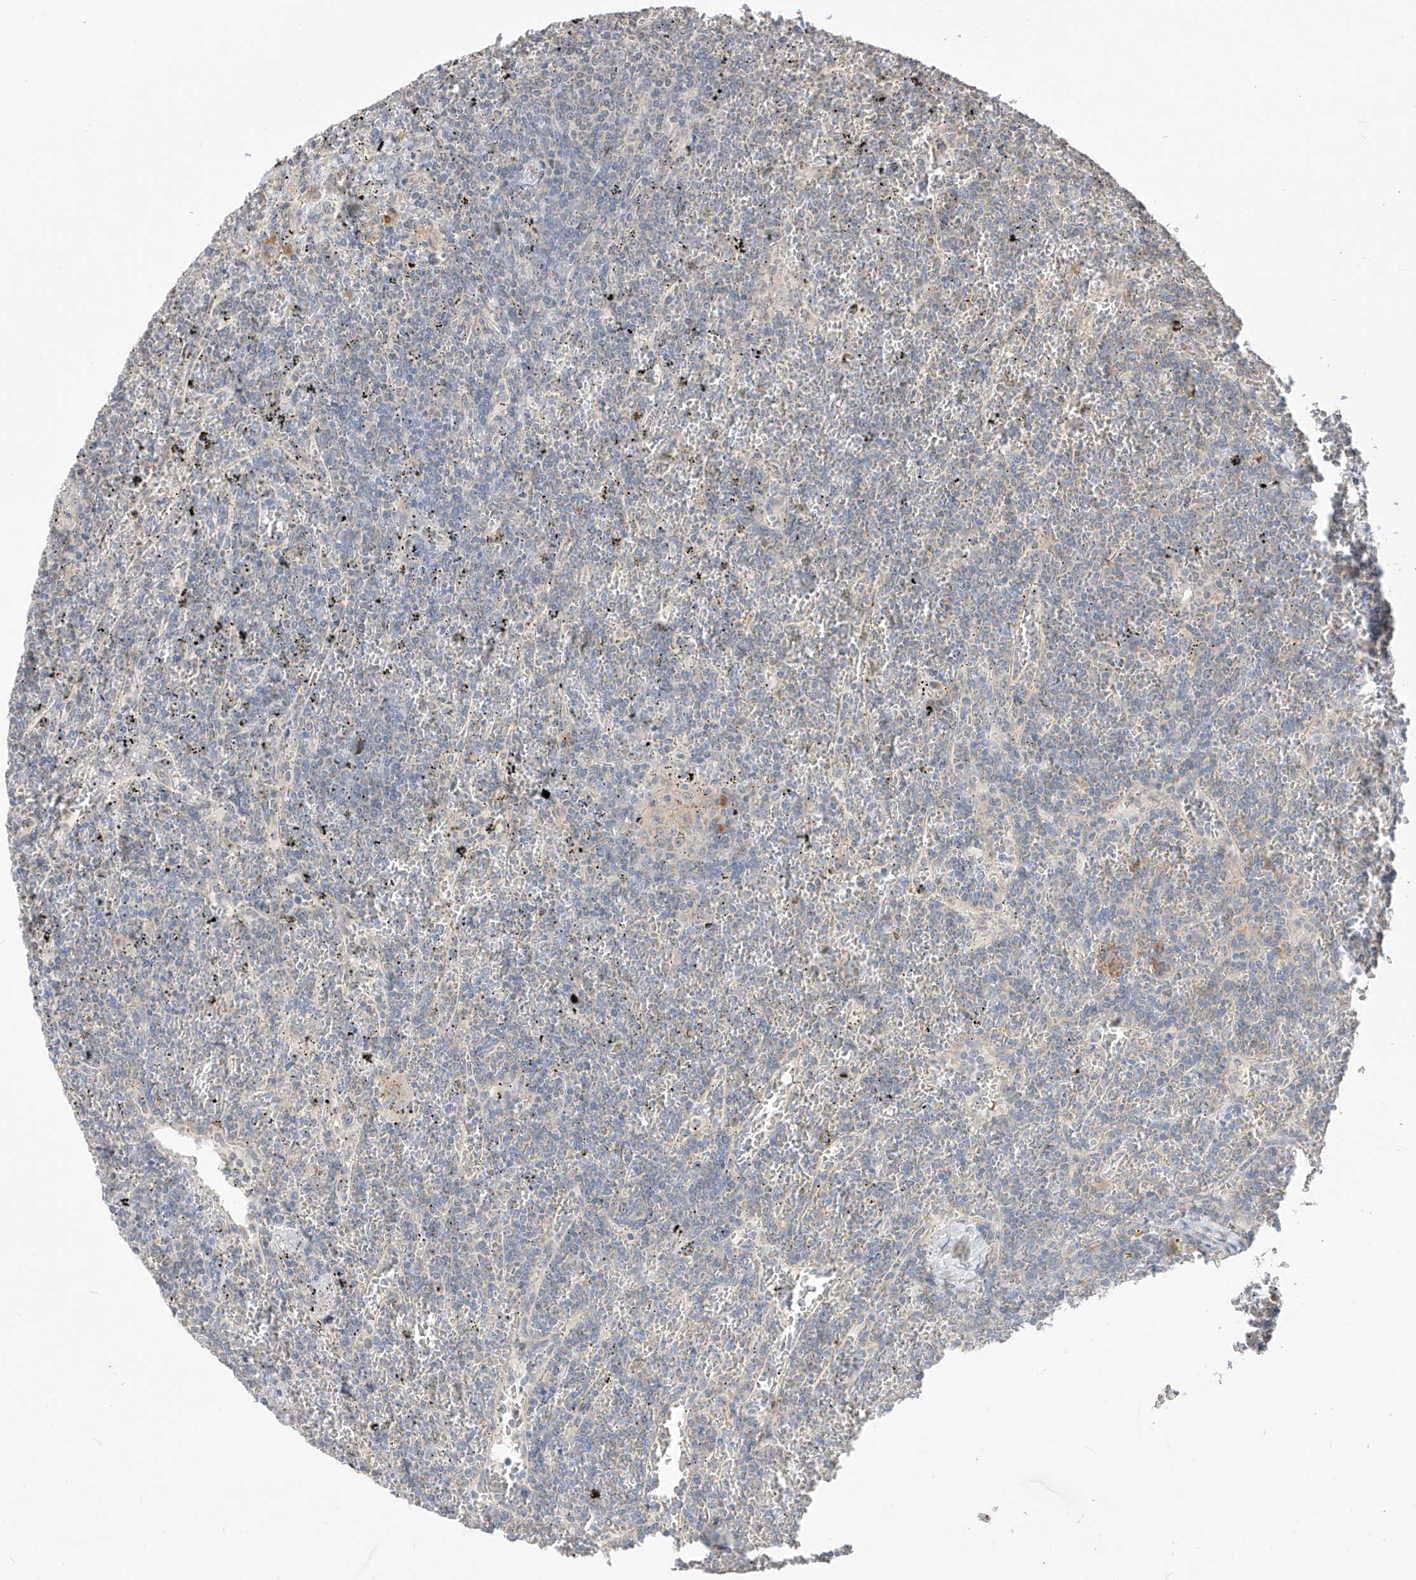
{"staining": {"intensity": "negative", "quantity": "none", "location": "none"}, "tissue": "lymphoma", "cell_type": "Tumor cells", "image_type": "cancer", "snomed": [{"axis": "morphology", "description": "Malignant lymphoma, non-Hodgkin's type, Low grade"}, {"axis": "topography", "description": "Spleen"}], "caption": "Low-grade malignant lymphoma, non-Hodgkin's type stained for a protein using IHC exhibits no staining tumor cells.", "gene": "LATS1", "patient": {"sex": "female", "age": 19}}